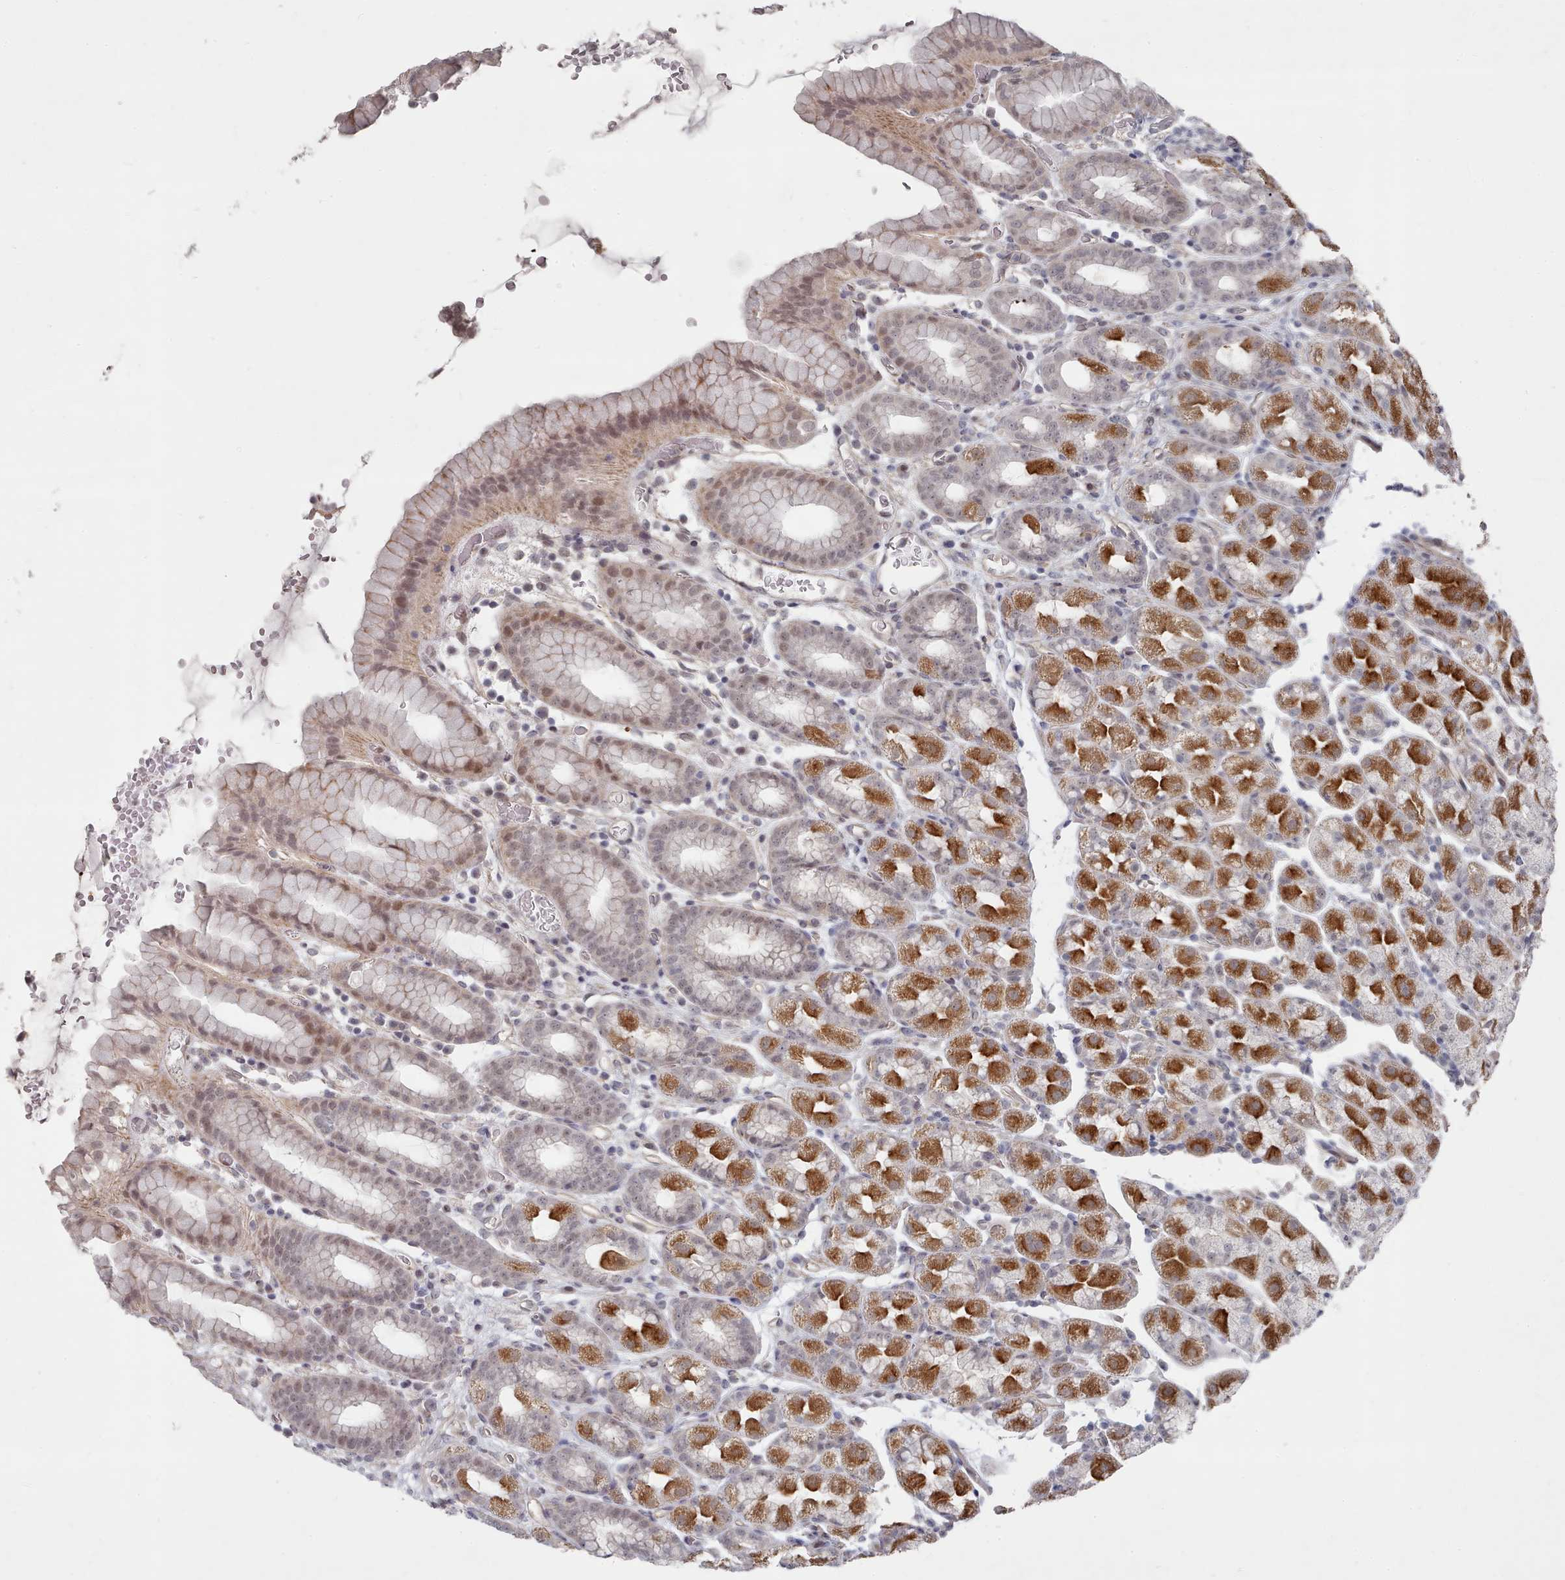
{"staining": {"intensity": "strong", "quantity": "25%-75%", "location": "cytoplasmic/membranous"}, "tissue": "stomach", "cell_type": "Glandular cells", "image_type": "normal", "snomed": [{"axis": "morphology", "description": "Normal tissue, NOS"}, {"axis": "topography", "description": "Stomach, upper"}, {"axis": "topography", "description": "Stomach, lower"}, {"axis": "topography", "description": "Small intestine"}], "caption": "Protein expression analysis of unremarkable stomach reveals strong cytoplasmic/membranous positivity in about 25%-75% of glandular cells. (Stains: DAB (3,3'-diaminobenzidine) in brown, nuclei in blue, Microscopy: brightfield microscopy at high magnification).", "gene": "CPSF4", "patient": {"sex": "male", "age": 68}}